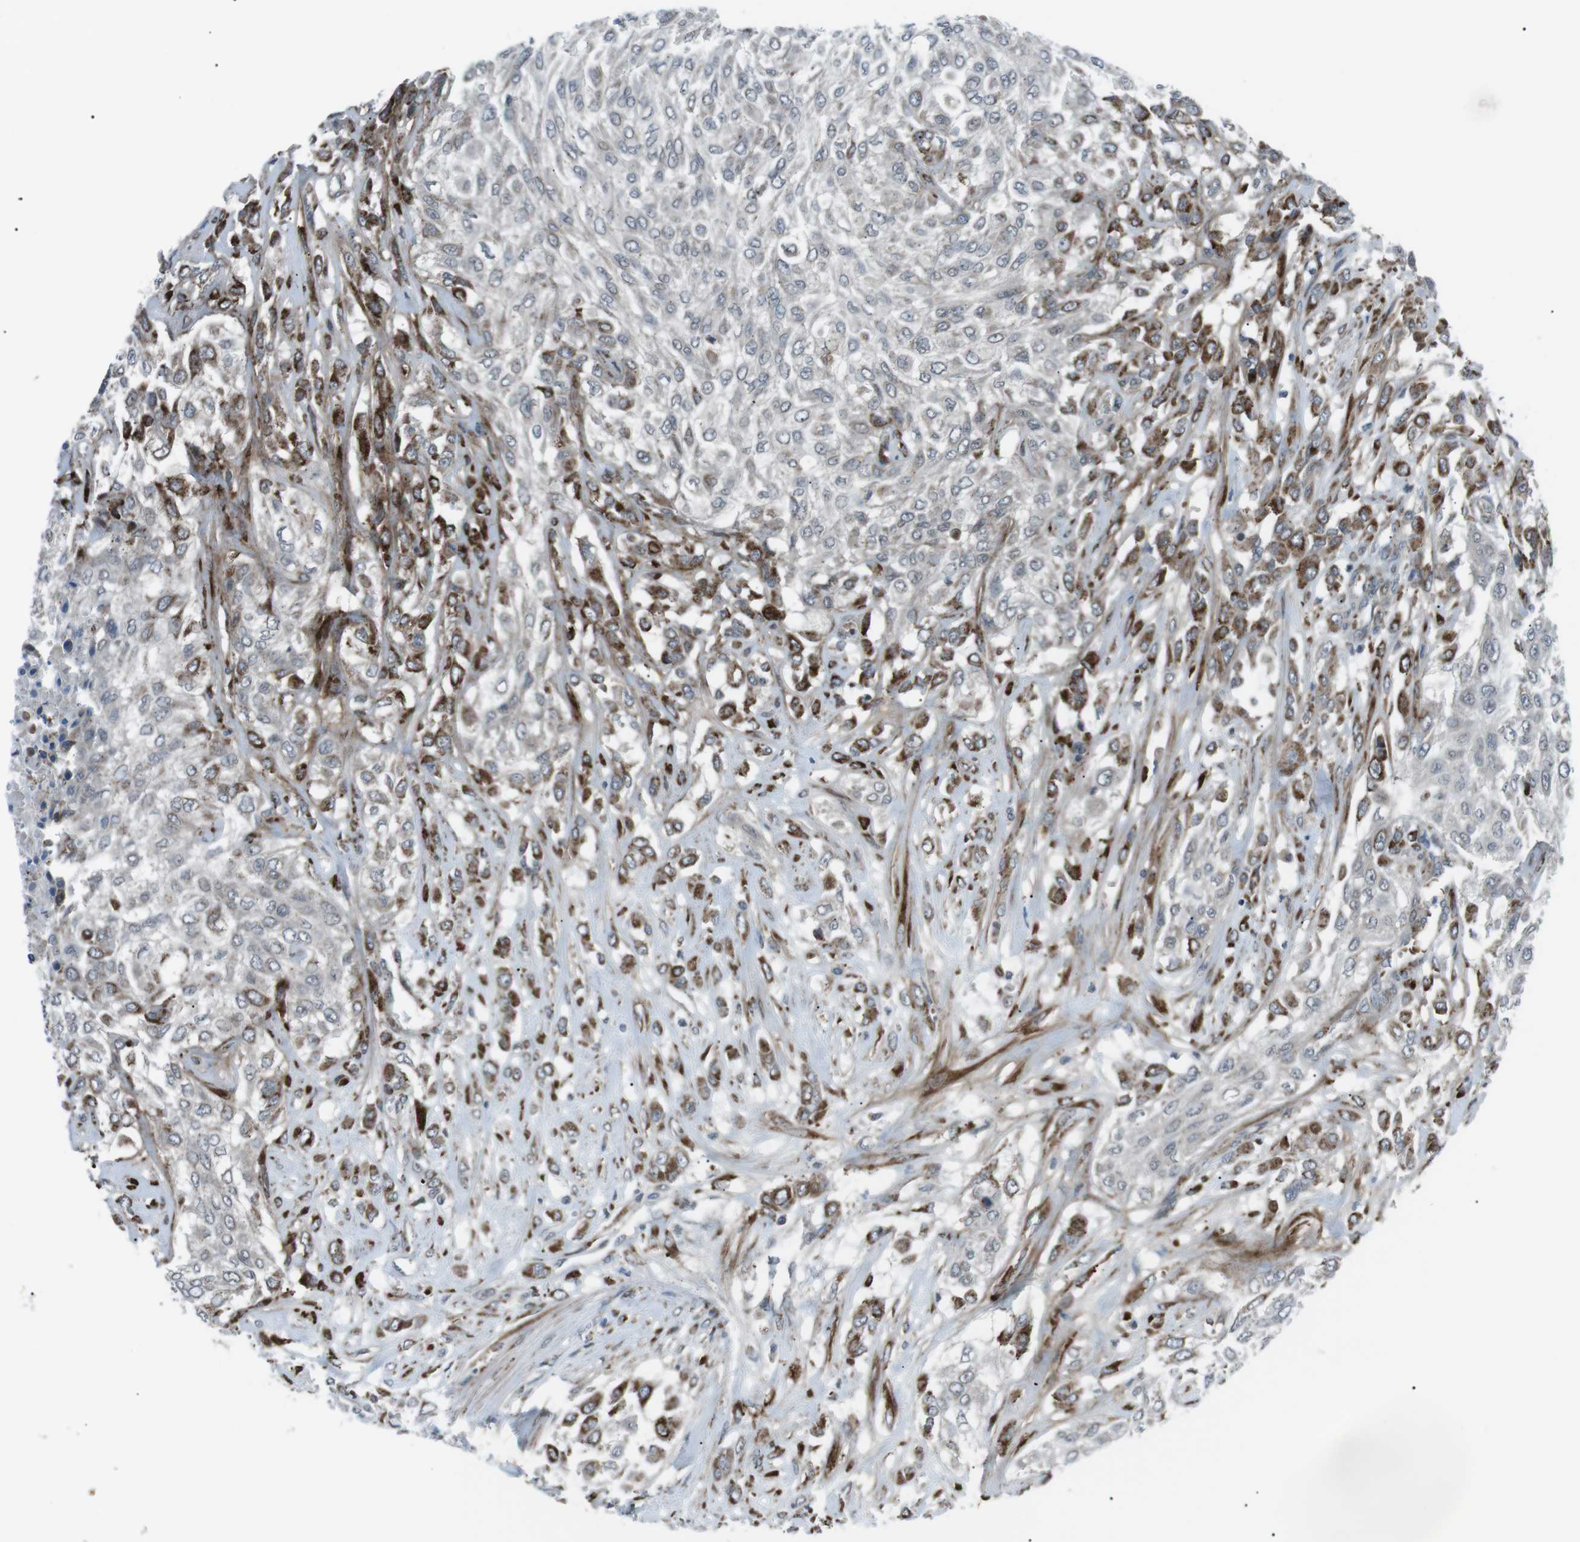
{"staining": {"intensity": "moderate", "quantity": "<25%", "location": "cytoplasmic/membranous"}, "tissue": "urothelial cancer", "cell_type": "Tumor cells", "image_type": "cancer", "snomed": [{"axis": "morphology", "description": "Urothelial carcinoma, High grade"}, {"axis": "topography", "description": "Urinary bladder"}], "caption": "Urothelial carcinoma (high-grade) stained with immunohistochemistry (IHC) reveals moderate cytoplasmic/membranous expression in approximately <25% of tumor cells.", "gene": "ARID5B", "patient": {"sex": "male", "age": 57}}